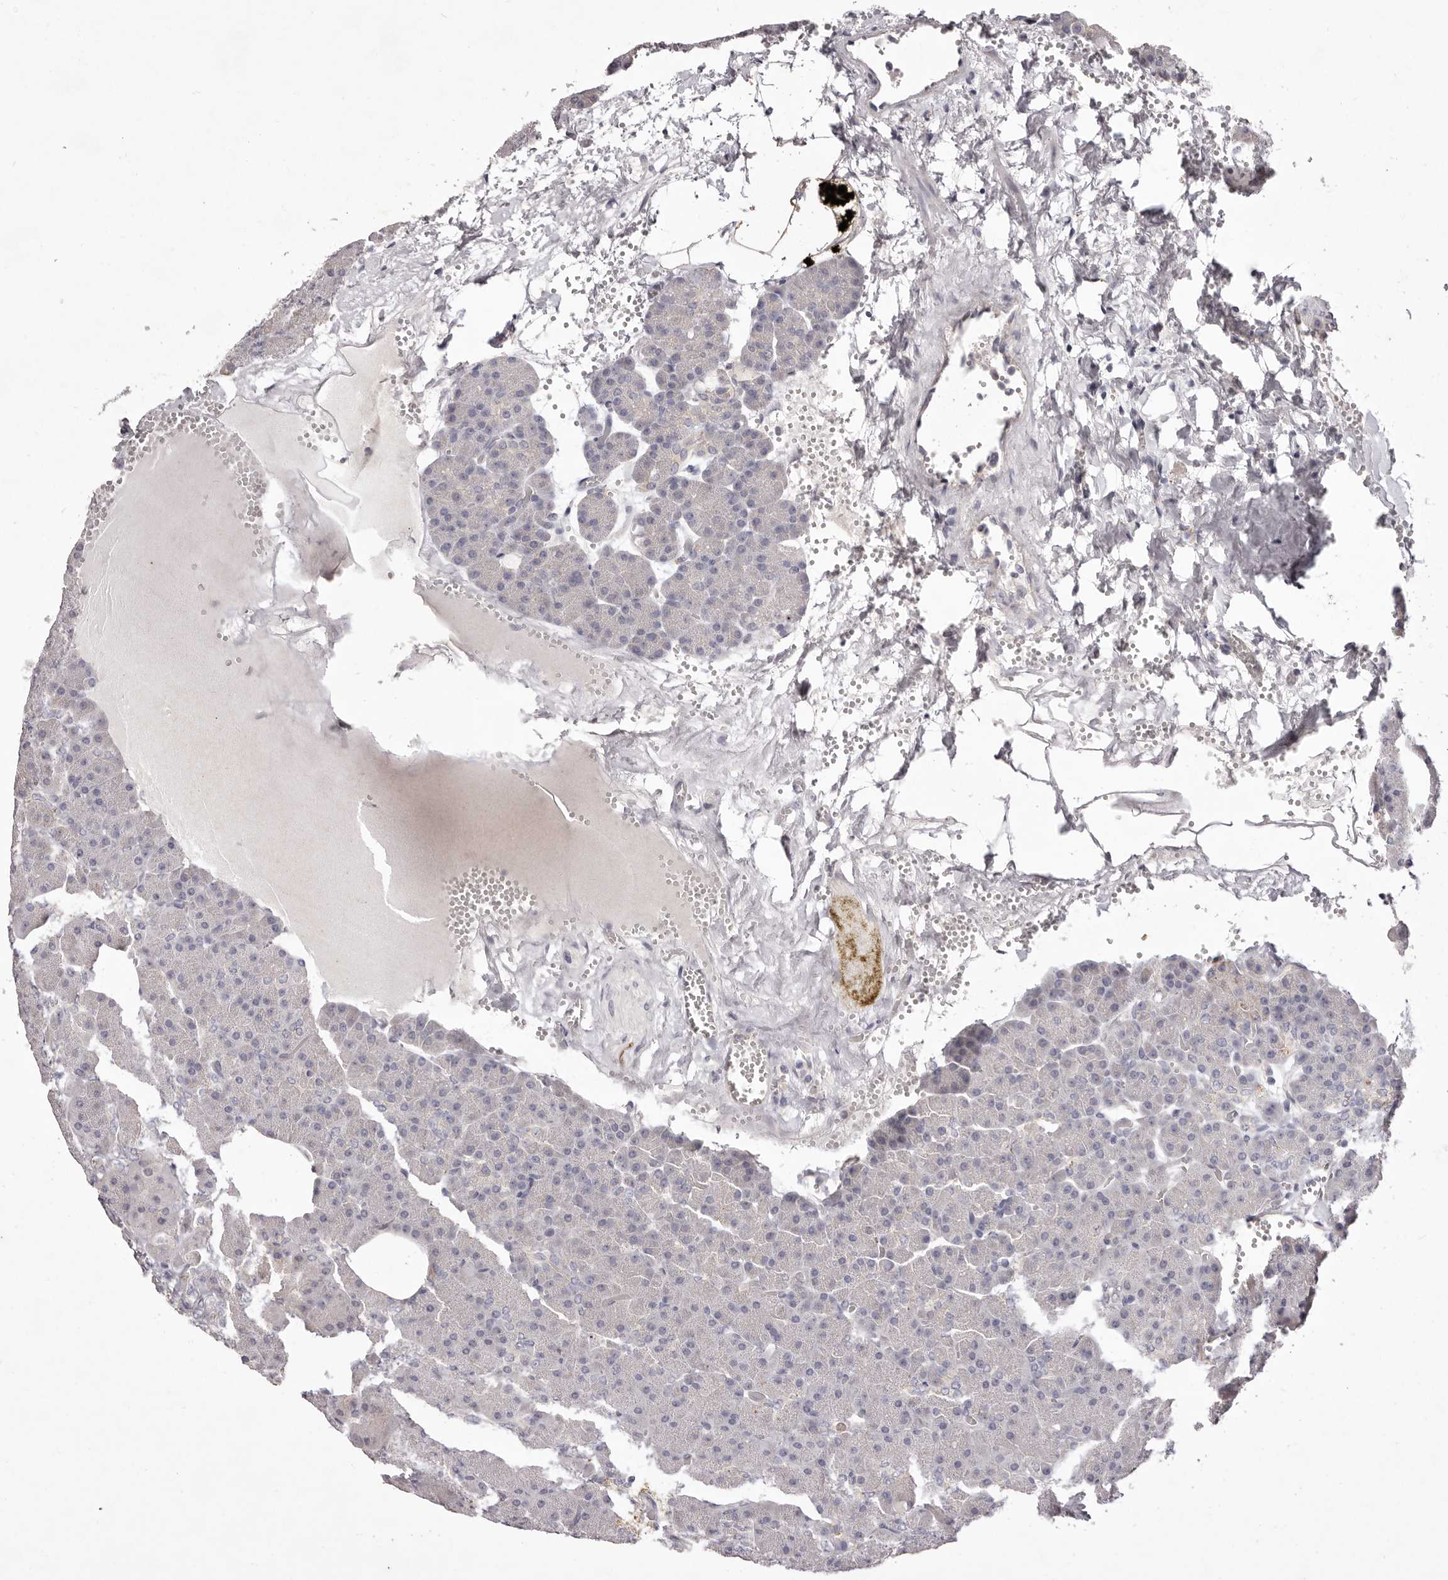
{"staining": {"intensity": "strong", "quantity": "<25%", "location": "cytoplasmic/membranous"}, "tissue": "pancreas", "cell_type": "Exocrine glandular cells", "image_type": "normal", "snomed": [{"axis": "morphology", "description": "Normal tissue, NOS"}, {"axis": "morphology", "description": "Carcinoid, malignant, NOS"}, {"axis": "topography", "description": "Pancreas"}], "caption": "High-power microscopy captured an immunohistochemistry micrograph of normal pancreas, revealing strong cytoplasmic/membranous positivity in approximately <25% of exocrine glandular cells. The protein of interest is stained brown, and the nuclei are stained in blue (DAB (3,3'-diaminobenzidine) IHC with brightfield microscopy, high magnification).", "gene": "GARNL3", "patient": {"sex": "female", "age": 35}}